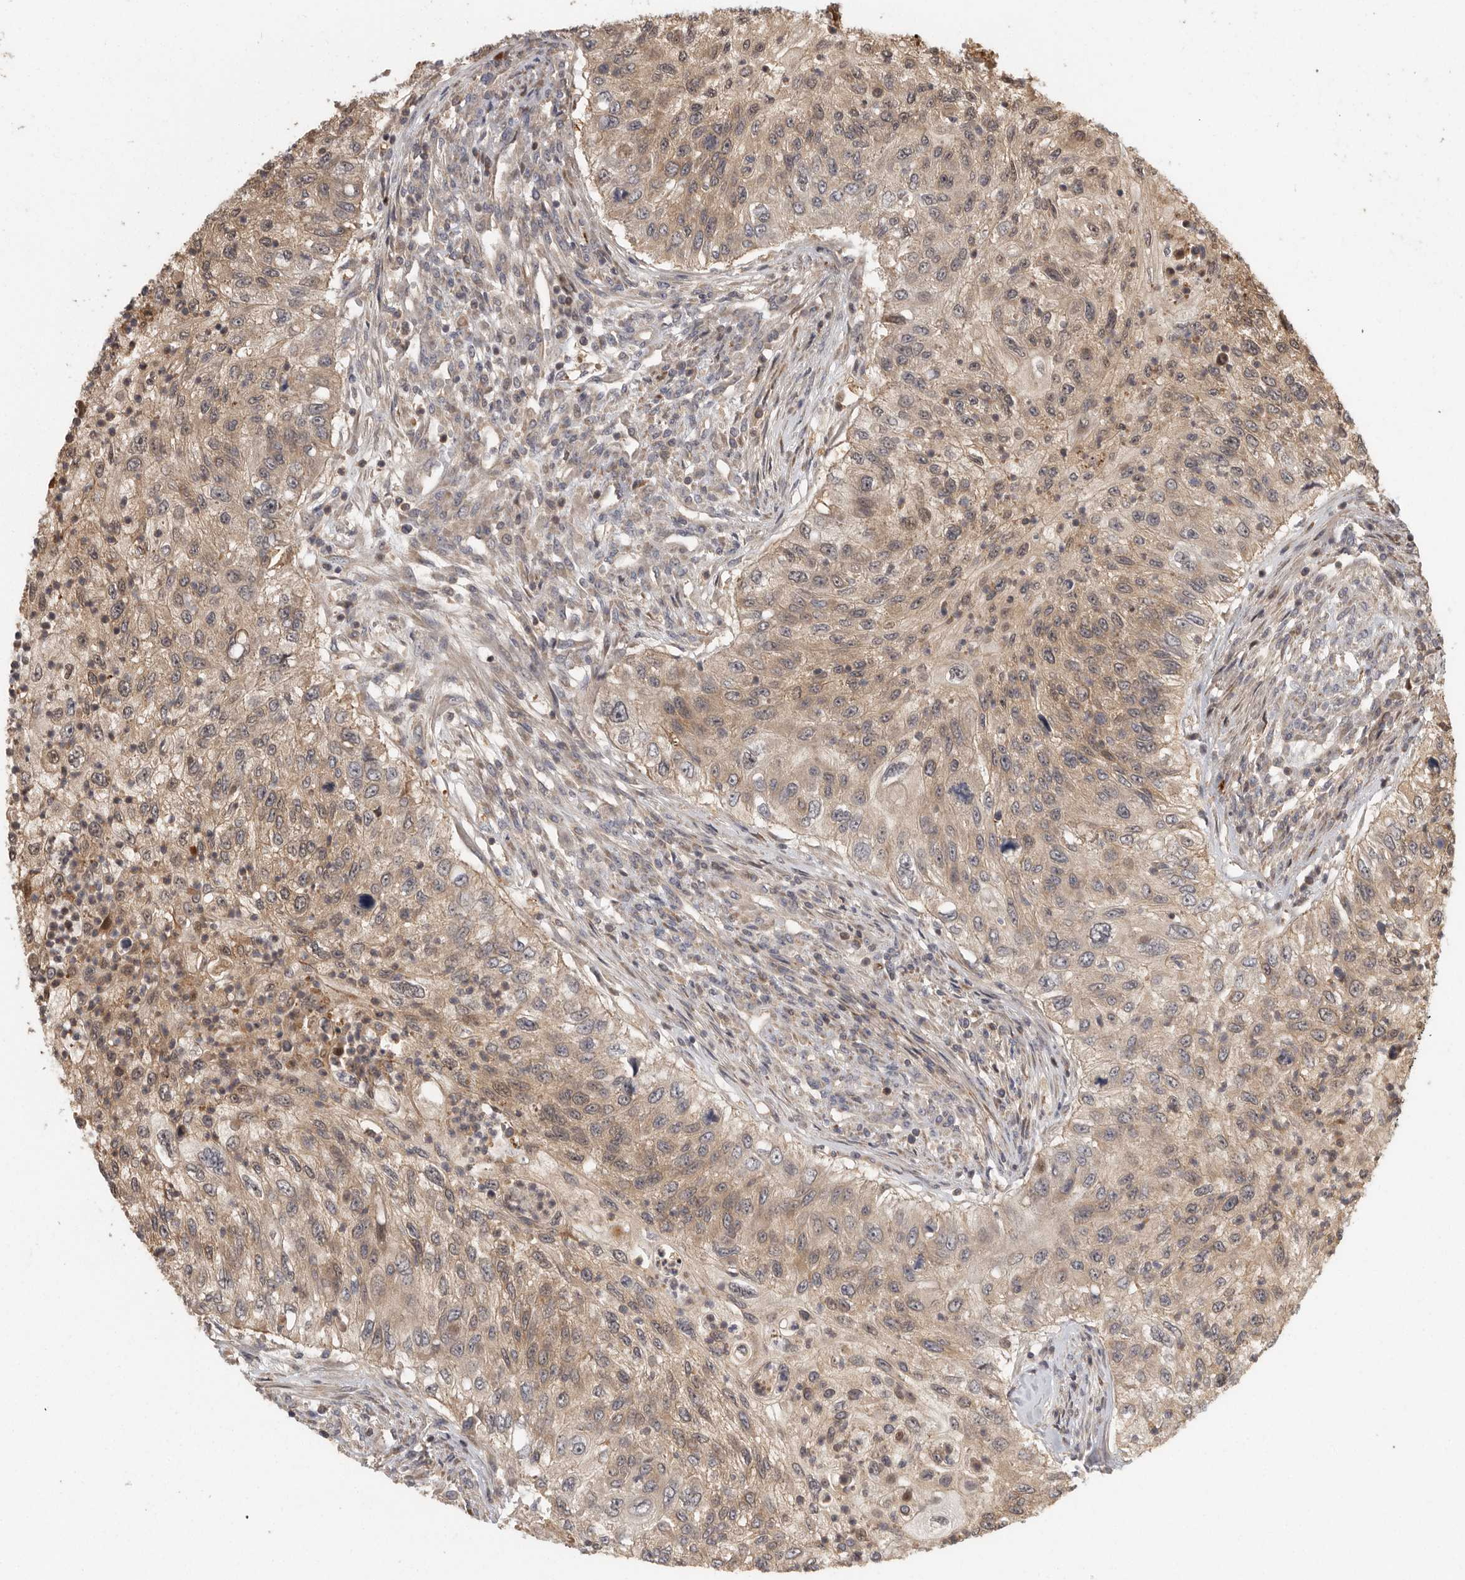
{"staining": {"intensity": "weak", "quantity": ">75%", "location": "cytoplasmic/membranous"}, "tissue": "urothelial cancer", "cell_type": "Tumor cells", "image_type": "cancer", "snomed": [{"axis": "morphology", "description": "Urothelial carcinoma, High grade"}, {"axis": "topography", "description": "Urinary bladder"}], "caption": "The immunohistochemical stain shows weak cytoplasmic/membranous positivity in tumor cells of urothelial cancer tissue. (IHC, brightfield microscopy, high magnification).", "gene": "SWT1", "patient": {"sex": "female", "age": 60}}